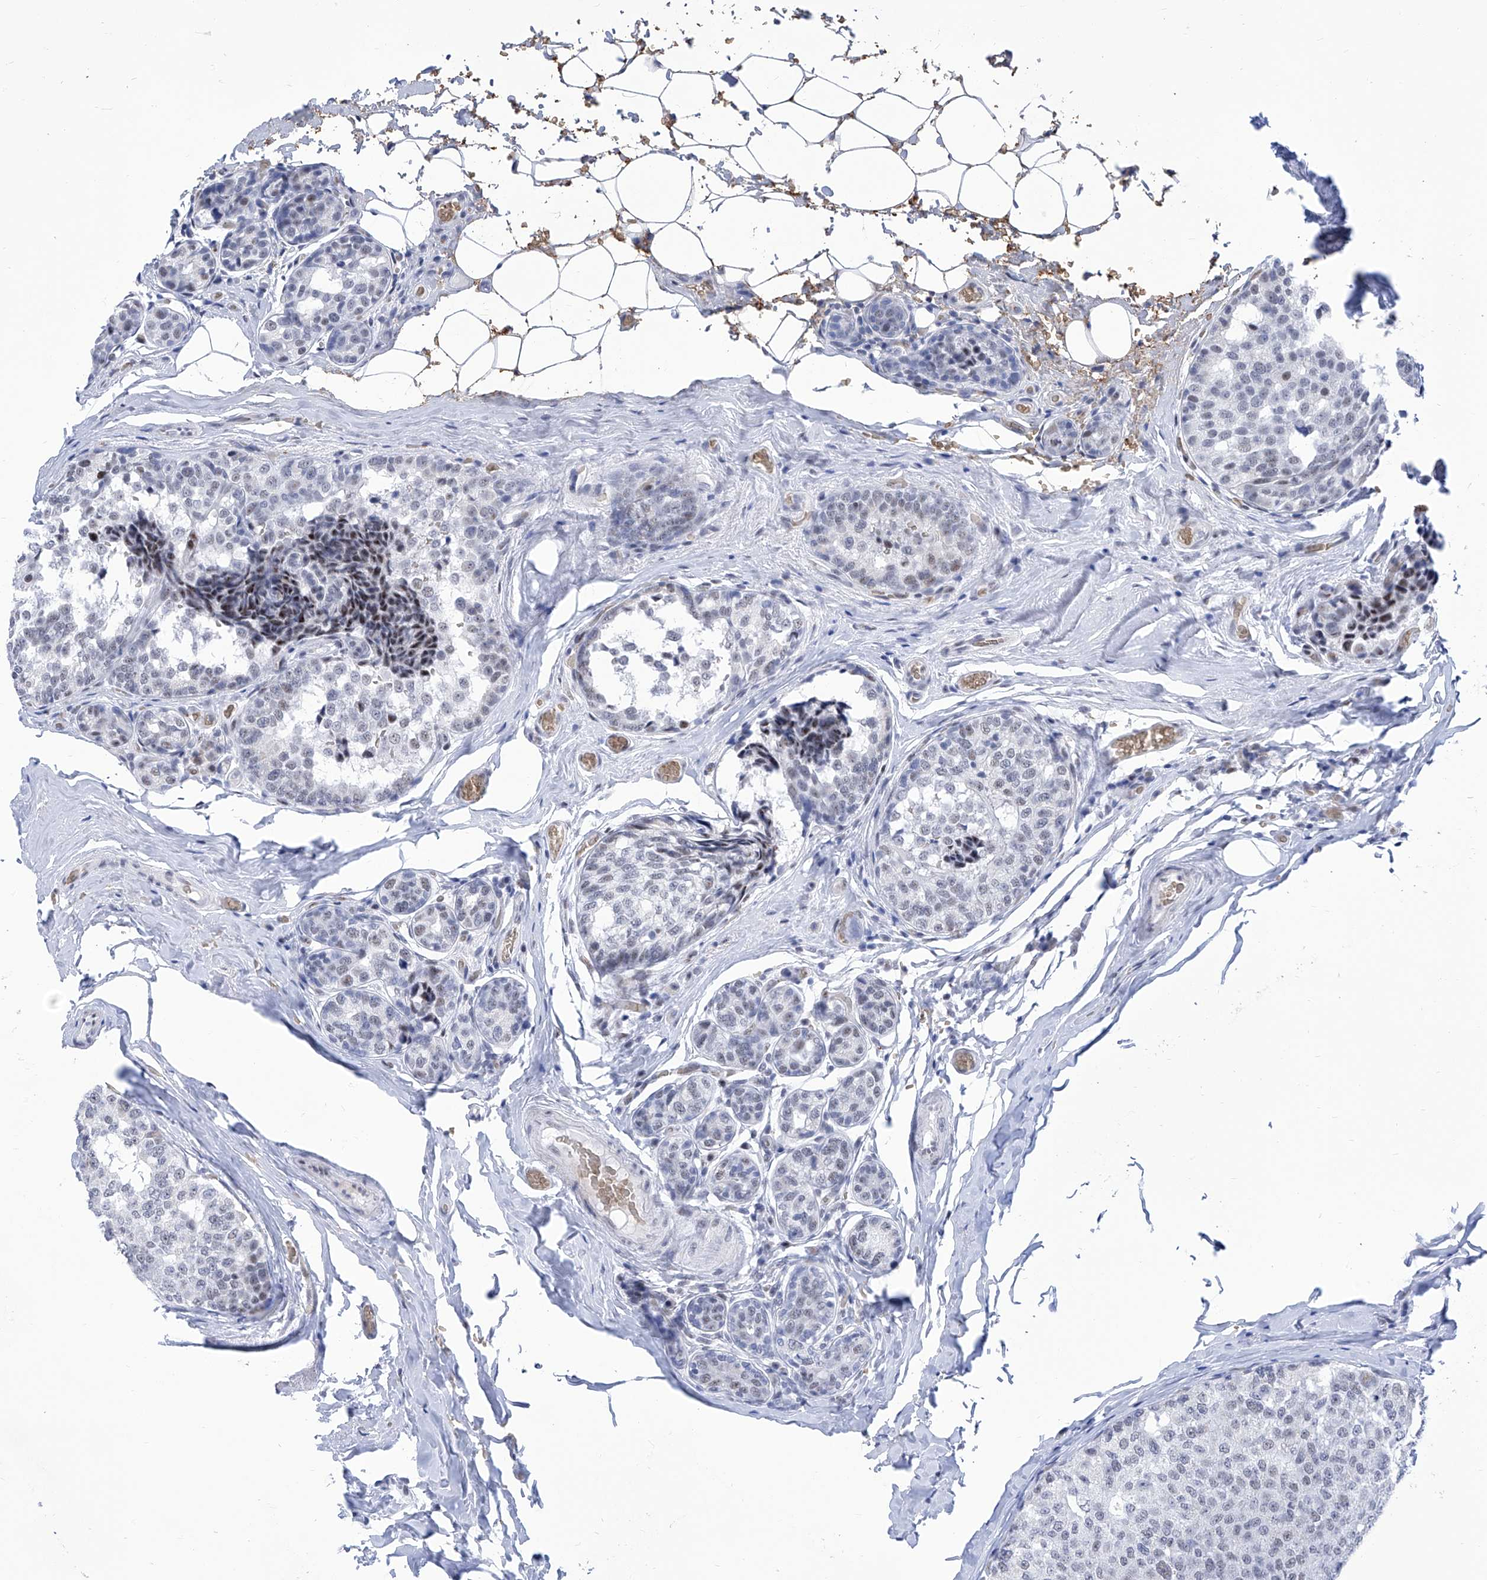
{"staining": {"intensity": "weak", "quantity": "<25%", "location": "nuclear"}, "tissue": "breast cancer", "cell_type": "Tumor cells", "image_type": "cancer", "snomed": [{"axis": "morphology", "description": "Normal tissue, NOS"}, {"axis": "morphology", "description": "Duct carcinoma"}, {"axis": "topography", "description": "Breast"}], "caption": "Immunohistochemistry micrograph of neoplastic tissue: intraductal carcinoma (breast) stained with DAB (3,3'-diaminobenzidine) shows no significant protein positivity in tumor cells.", "gene": "SART1", "patient": {"sex": "female", "age": 43}}